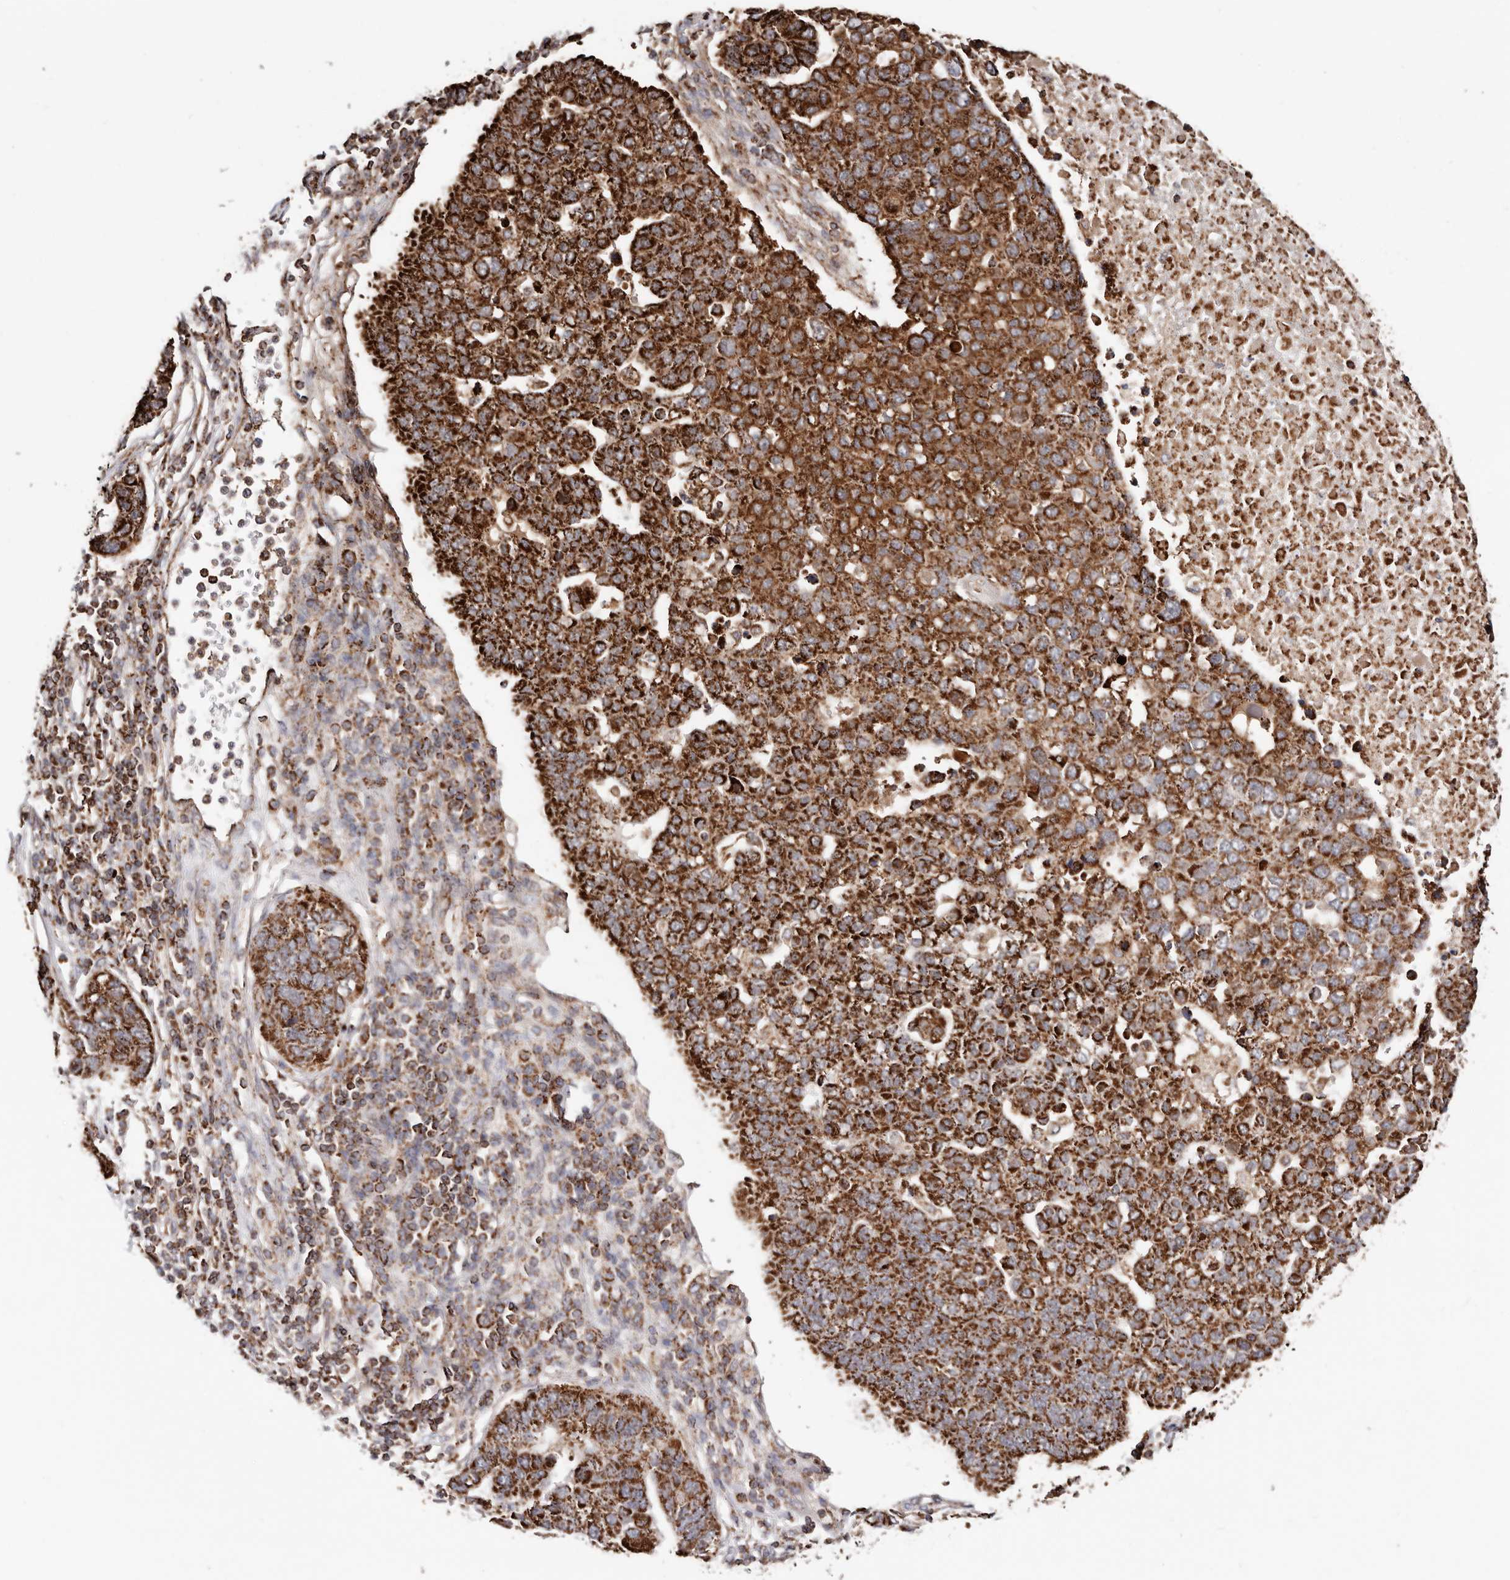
{"staining": {"intensity": "strong", "quantity": ">75%", "location": "cytoplasmic/membranous"}, "tissue": "pancreatic cancer", "cell_type": "Tumor cells", "image_type": "cancer", "snomed": [{"axis": "morphology", "description": "Adenocarcinoma, NOS"}, {"axis": "topography", "description": "Pancreas"}], "caption": "Pancreatic adenocarcinoma was stained to show a protein in brown. There is high levels of strong cytoplasmic/membranous staining in approximately >75% of tumor cells. (brown staining indicates protein expression, while blue staining denotes nuclei).", "gene": "PRKACB", "patient": {"sex": "female", "age": 61}}